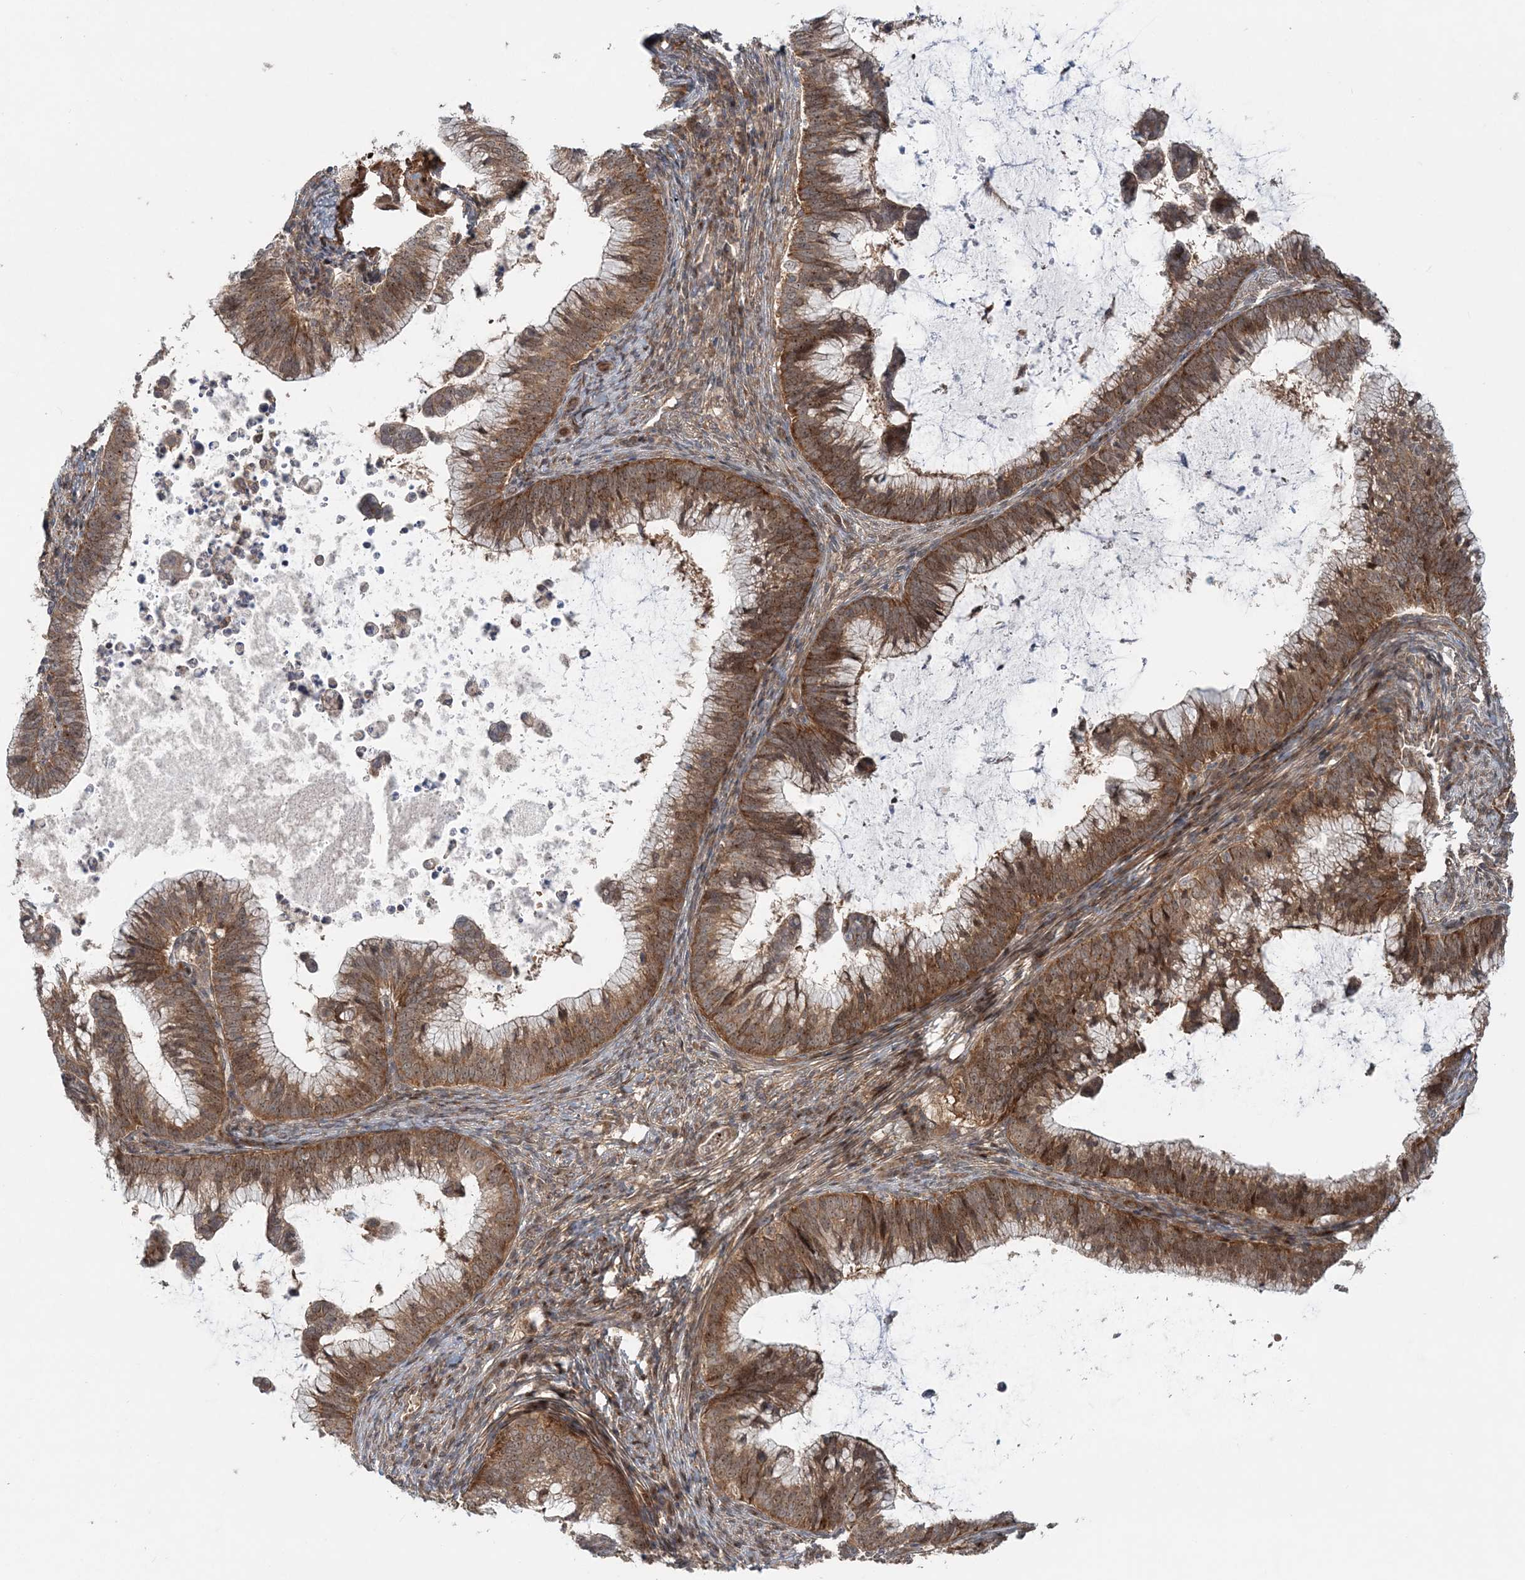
{"staining": {"intensity": "moderate", "quantity": ">75%", "location": "cytoplasmic/membranous"}, "tissue": "cervical cancer", "cell_type": "Tumor cells", "image_type": "cancer", "snomed": [{"axis": "morphology", "description": "Adenocarcinoma, NOS"}, {"axis": "topography", "description": "Cervix"}], "caption": "Cervical cancer (adenocarcinoma) was stained to show a protein in brown. There is medium levels of moderate cytoplasmic/membranous staining in about >75% of tumor cells.", "gene": "GEMIN5", "patient": {"sex": "female", "age": 36}}